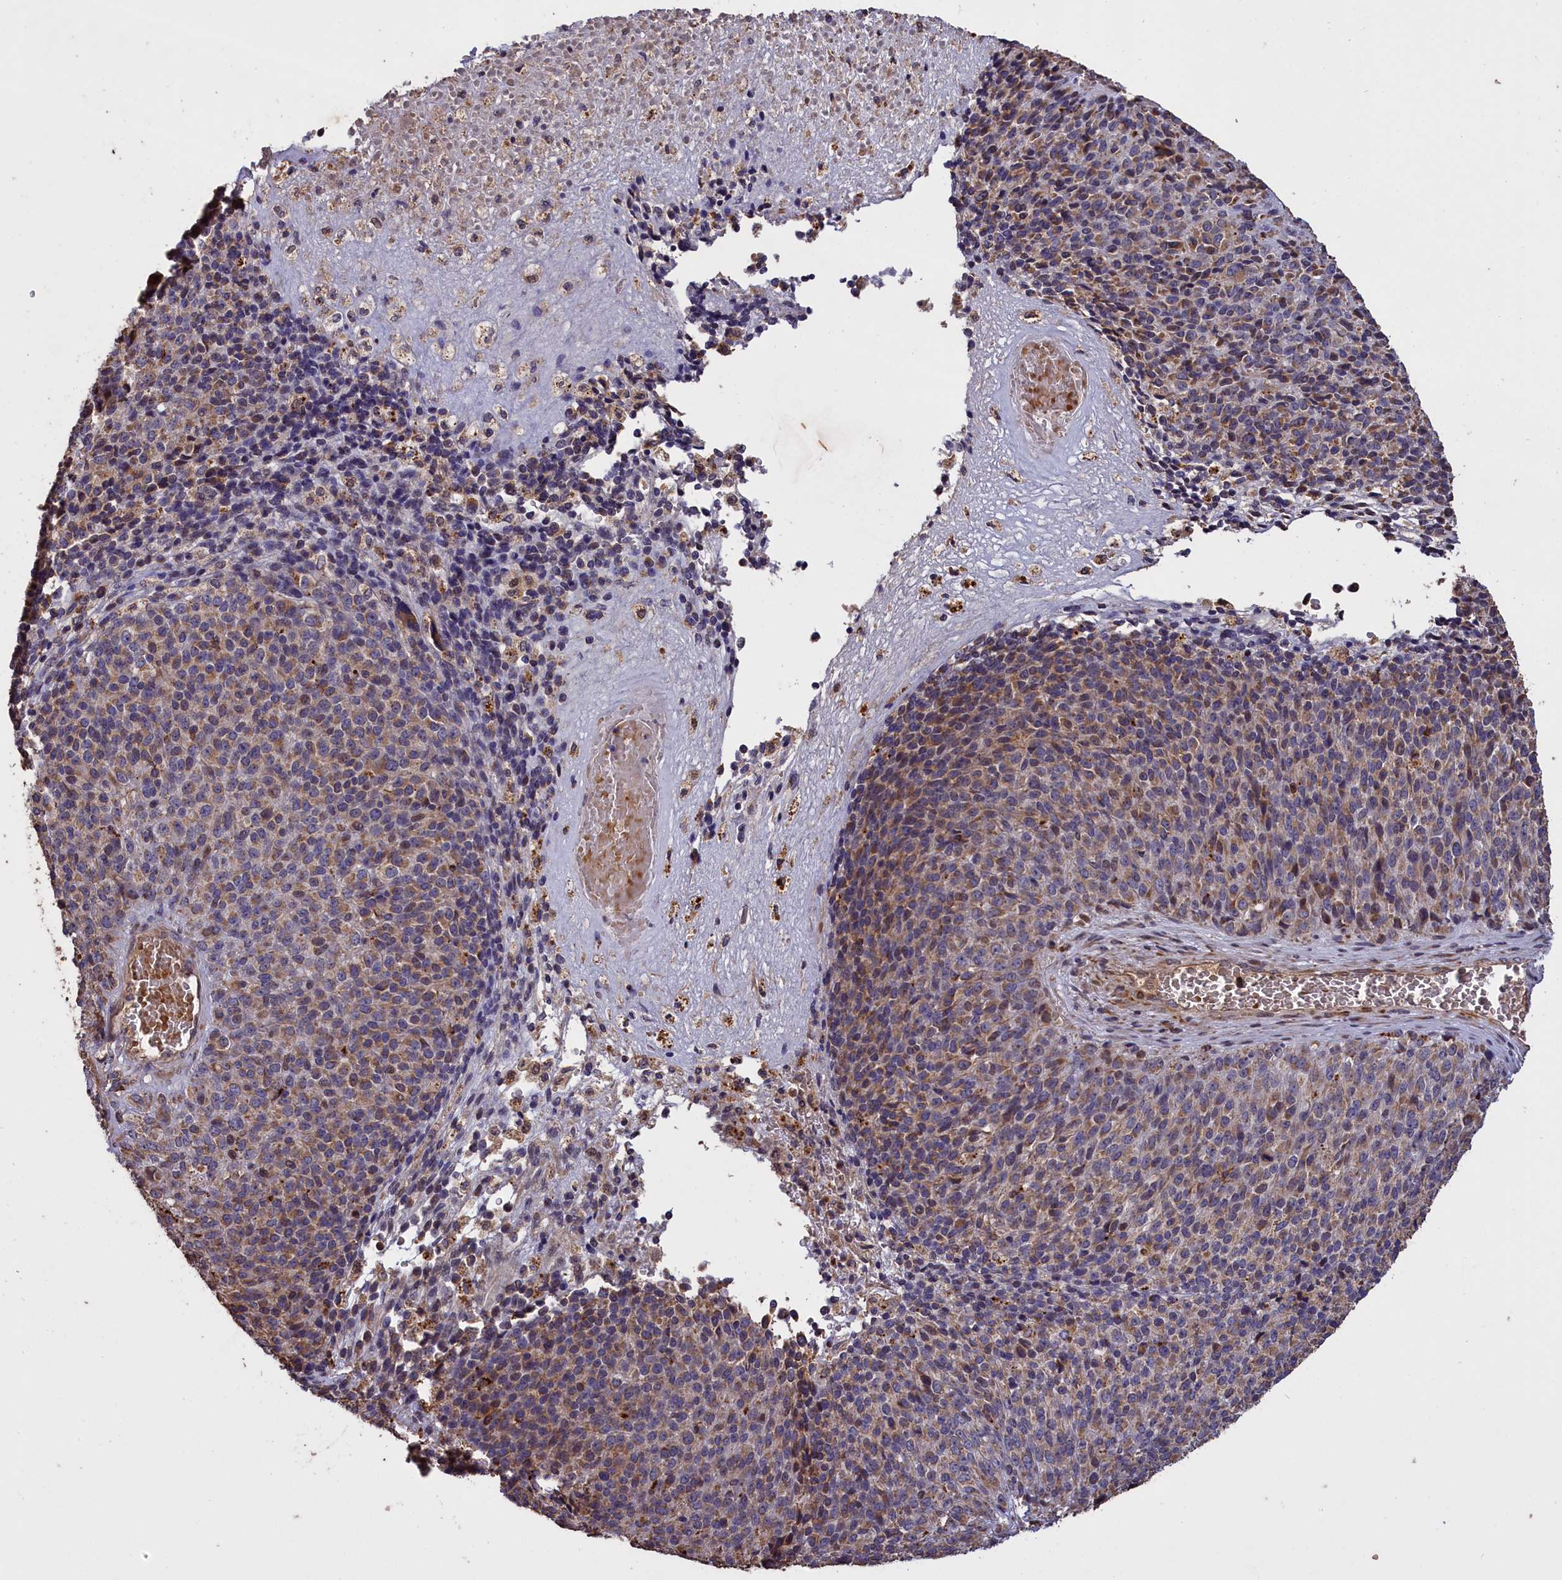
{"staining": {"intensity": "weak", "quantity": ">75%", "location": "cytoplasmic/membranous"}, "tissue": "melanoma", "cell_type": "Tumor cells", "image_type": "cancer", "snomed": [{"axis": "morphology", "description": "Malignant melanoma, Metastatic site"}, {"axis": "topography", "description": "Brain"}], "caption": "Protein expression analysis of human malignant melanoma (metastatic site) reveals weak cytoplasmic/membranous expression in about >75% of tumor cells. (Stains: DAB (3,3'-diaminobenzidine) in brown, nuclei in blue, Microscopy: brightfield microscopy at high magnification).", "gene": "CLRN2", "patient": {"sex": "female", "age": 56}}